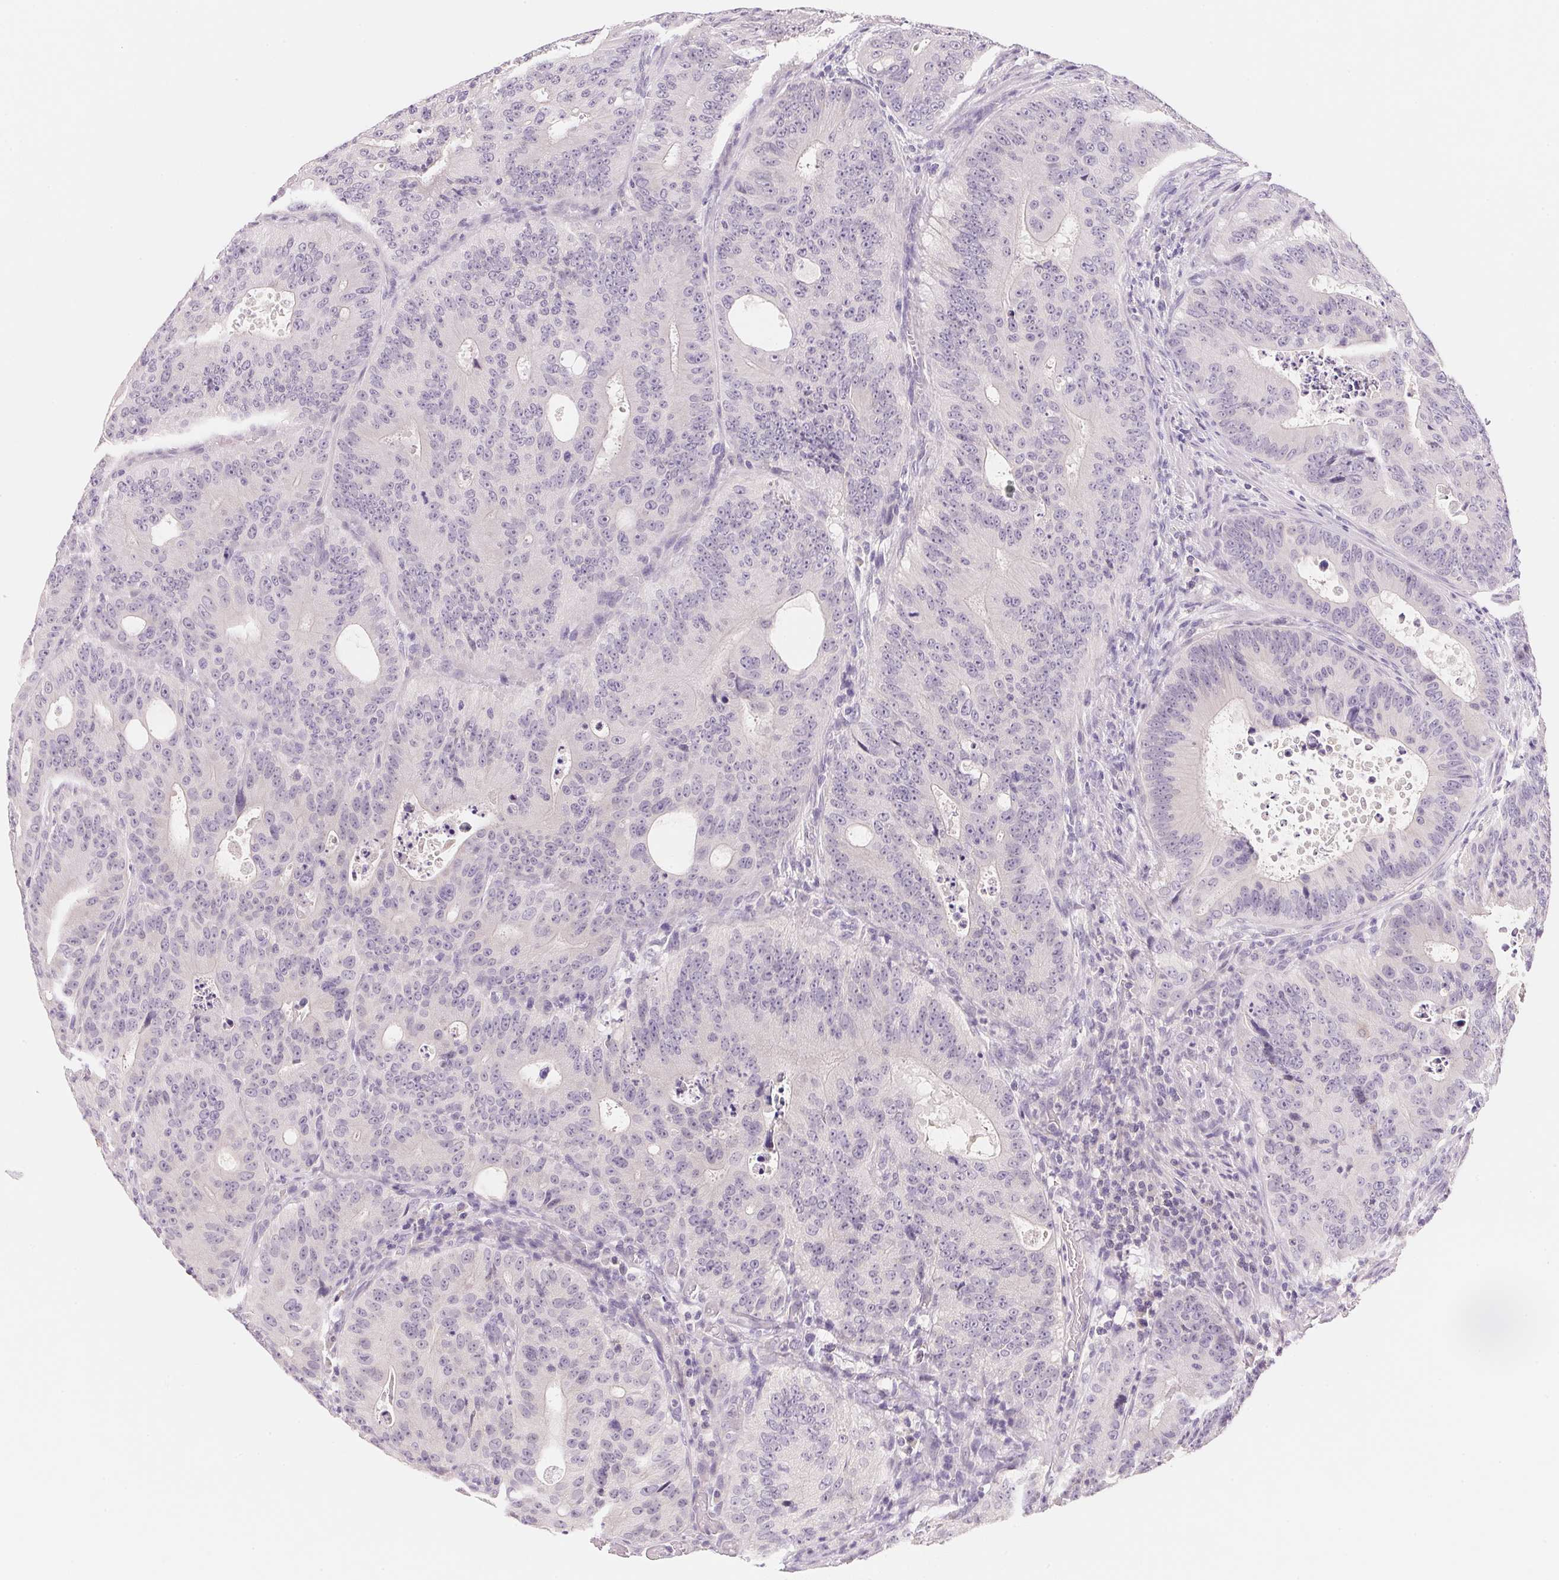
{"staining": {"intensity": "negative", "quantity": "none", "location": "none"}, "tissue": "colorectal cancer", "cell_type": "Tumor cells", "image_type": "cancer", "snomed": [{"axis": "morphology", "description": "Adenocarcinoma, NOS"}, {"axis": "topography", "description": "Colon"}], "caption": "This is an IHC micrograph of adenocarcinoma (colorectal). There is no staining in tumor cells.", "gene": "MCOLN3", "patient": {"sex": "male", "age": 62}}